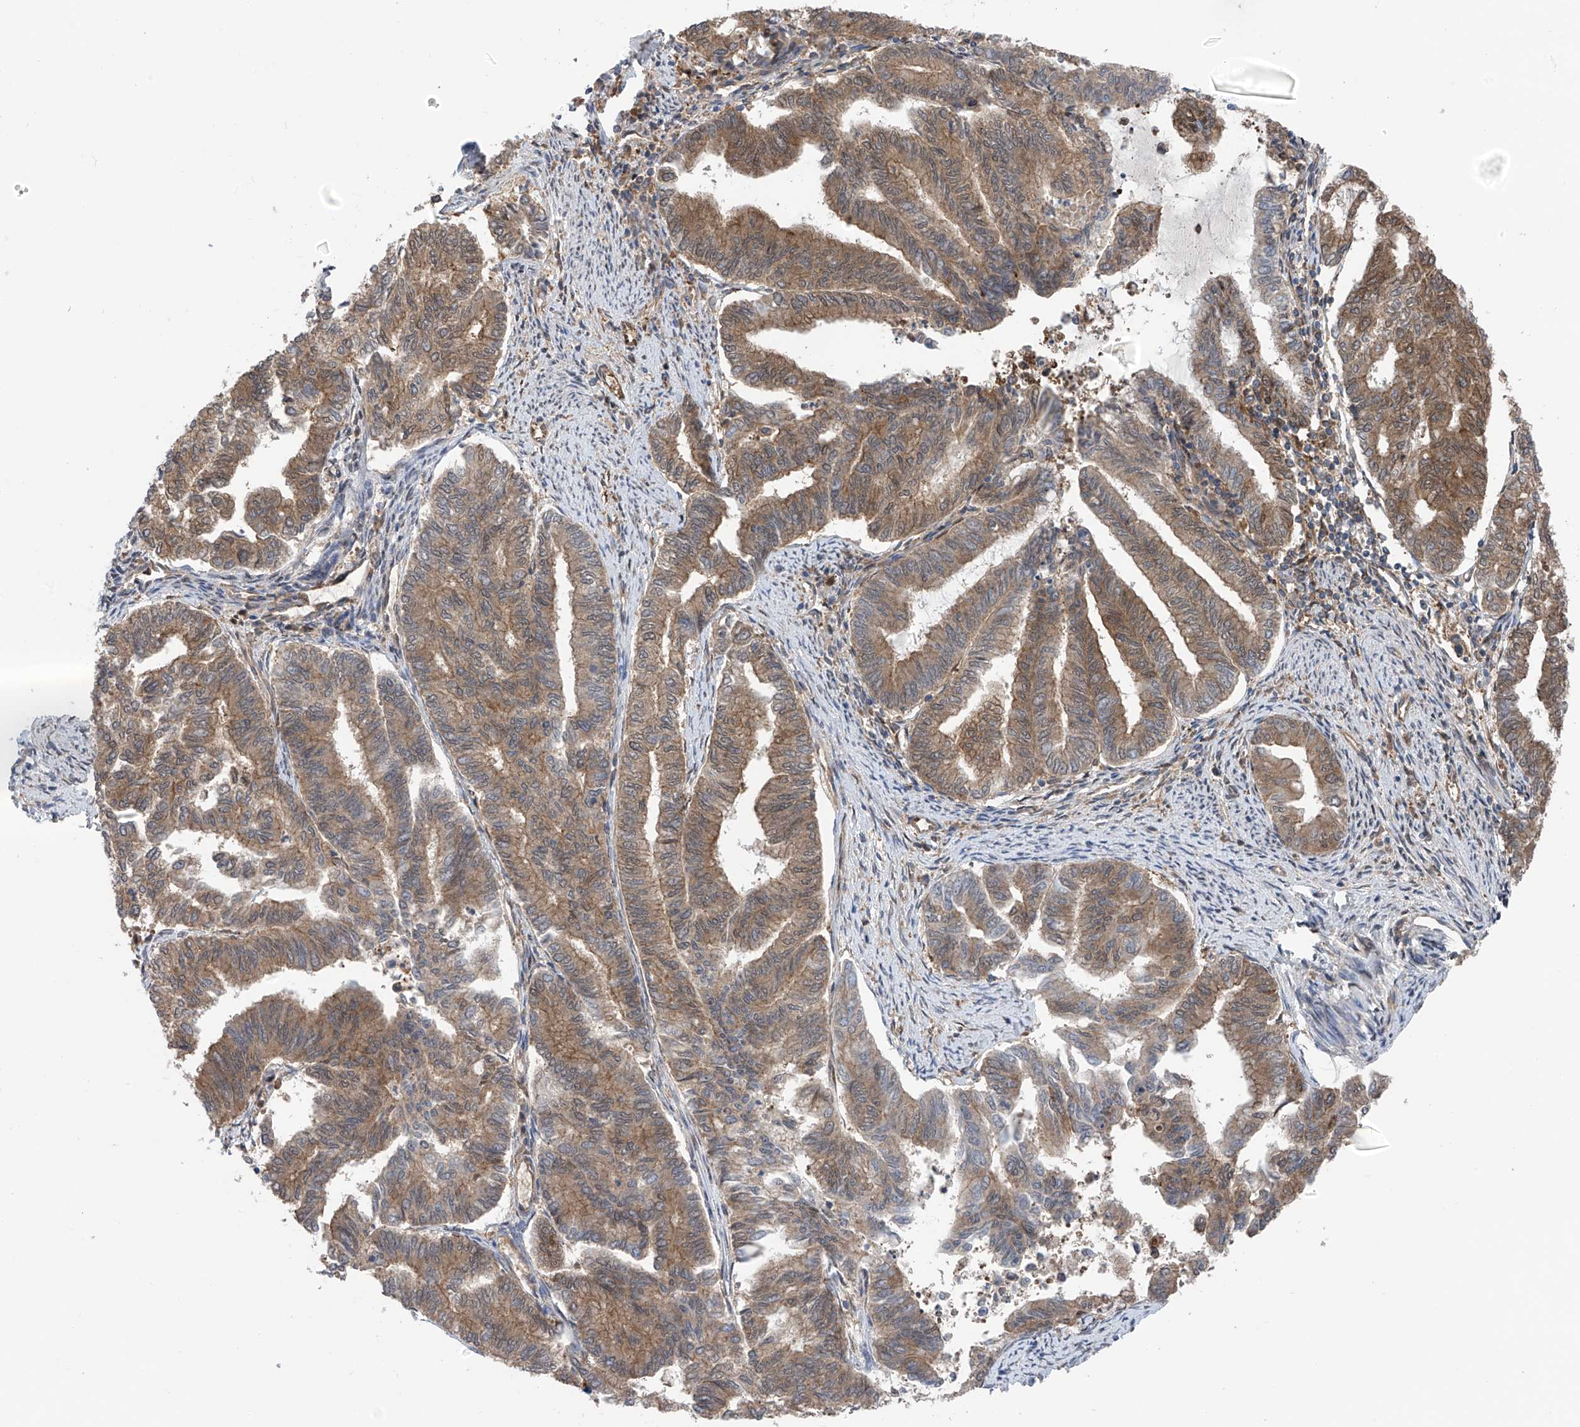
{"staining": {"intensity": "moderate", "quantity": ">75%", "location": "cytoplasmic/membranous"}, "tissue": "endometrial cancer", "cell_type": "Tumor cells", "image_type": "cancer", "snomed": [{"axis": "morphology", "description": "Adenocarcinoma, NOS"}, {"axis": "topography", "description": "Endometrium"}], "caption": "This is a micrograph of immunohistochemistry (IHC) staining of endometrial cancer (adenocarcinoma), which shows moderate expression in the cytoplasmic/membranous of tumor cells.", "gene": "CHPF", "patient": {"sex": "female", "age": 79}}